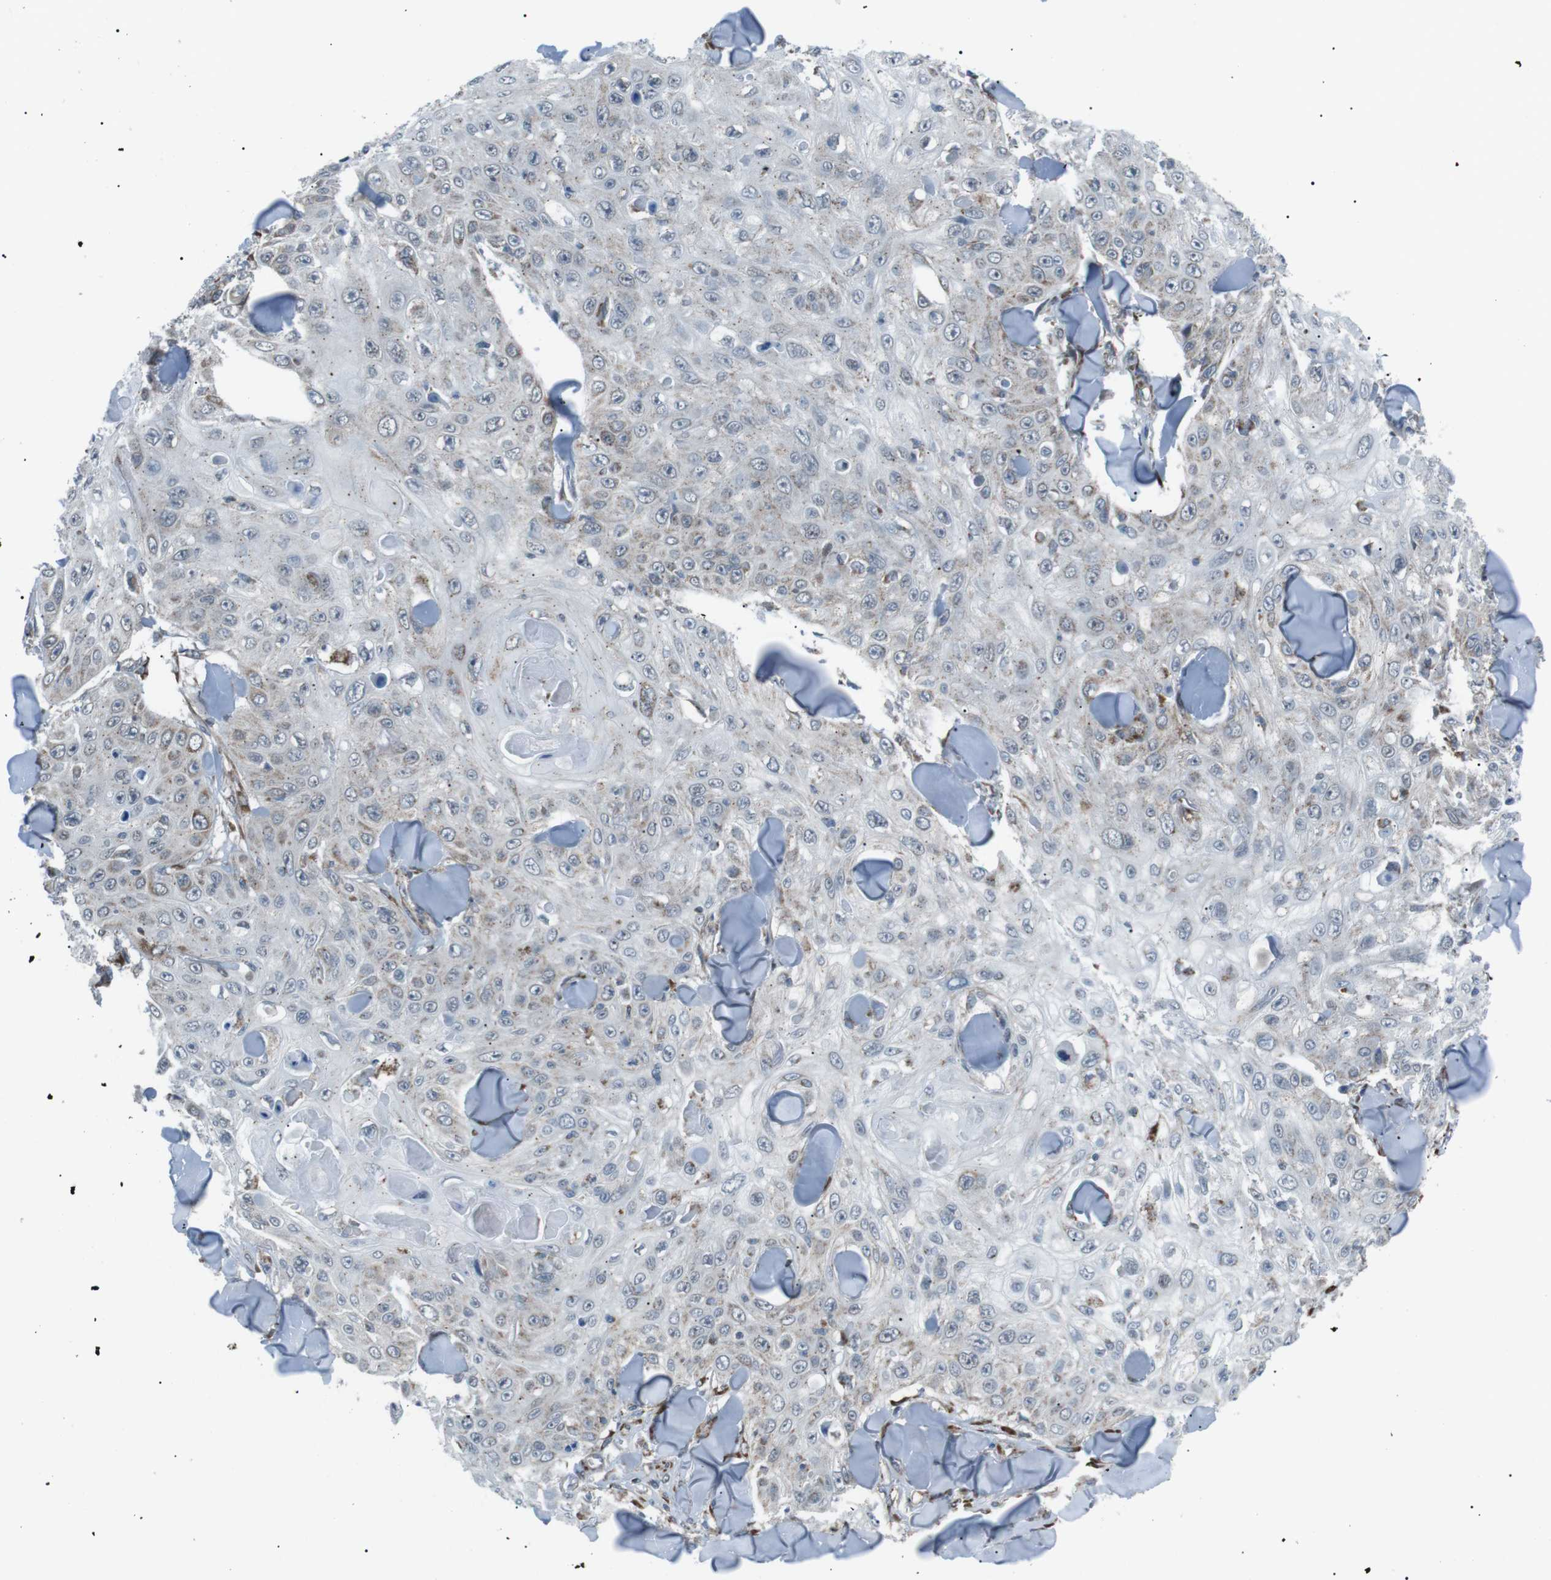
{"staining": {"intensity": "negative", "quantity": "none", "location": "none"}, "tissue": "skin cancer", "cell_type": "Tumor cells", "image_type": "cancer", "snomed": [{"axis": "morphology", "description": "Squamous cell carcinoma, NOS"}, {"axis": "topography", "description": "Skin"}], "caption": "Immunohistochemistry image of neoplastic tissue: skin cancer stained with DAB (3,3'-diaminobenzidine) displays no significant protein staining in tumor cells.", "gene": "ARID5B", "patient": {"sex": "male", "age": 86}}